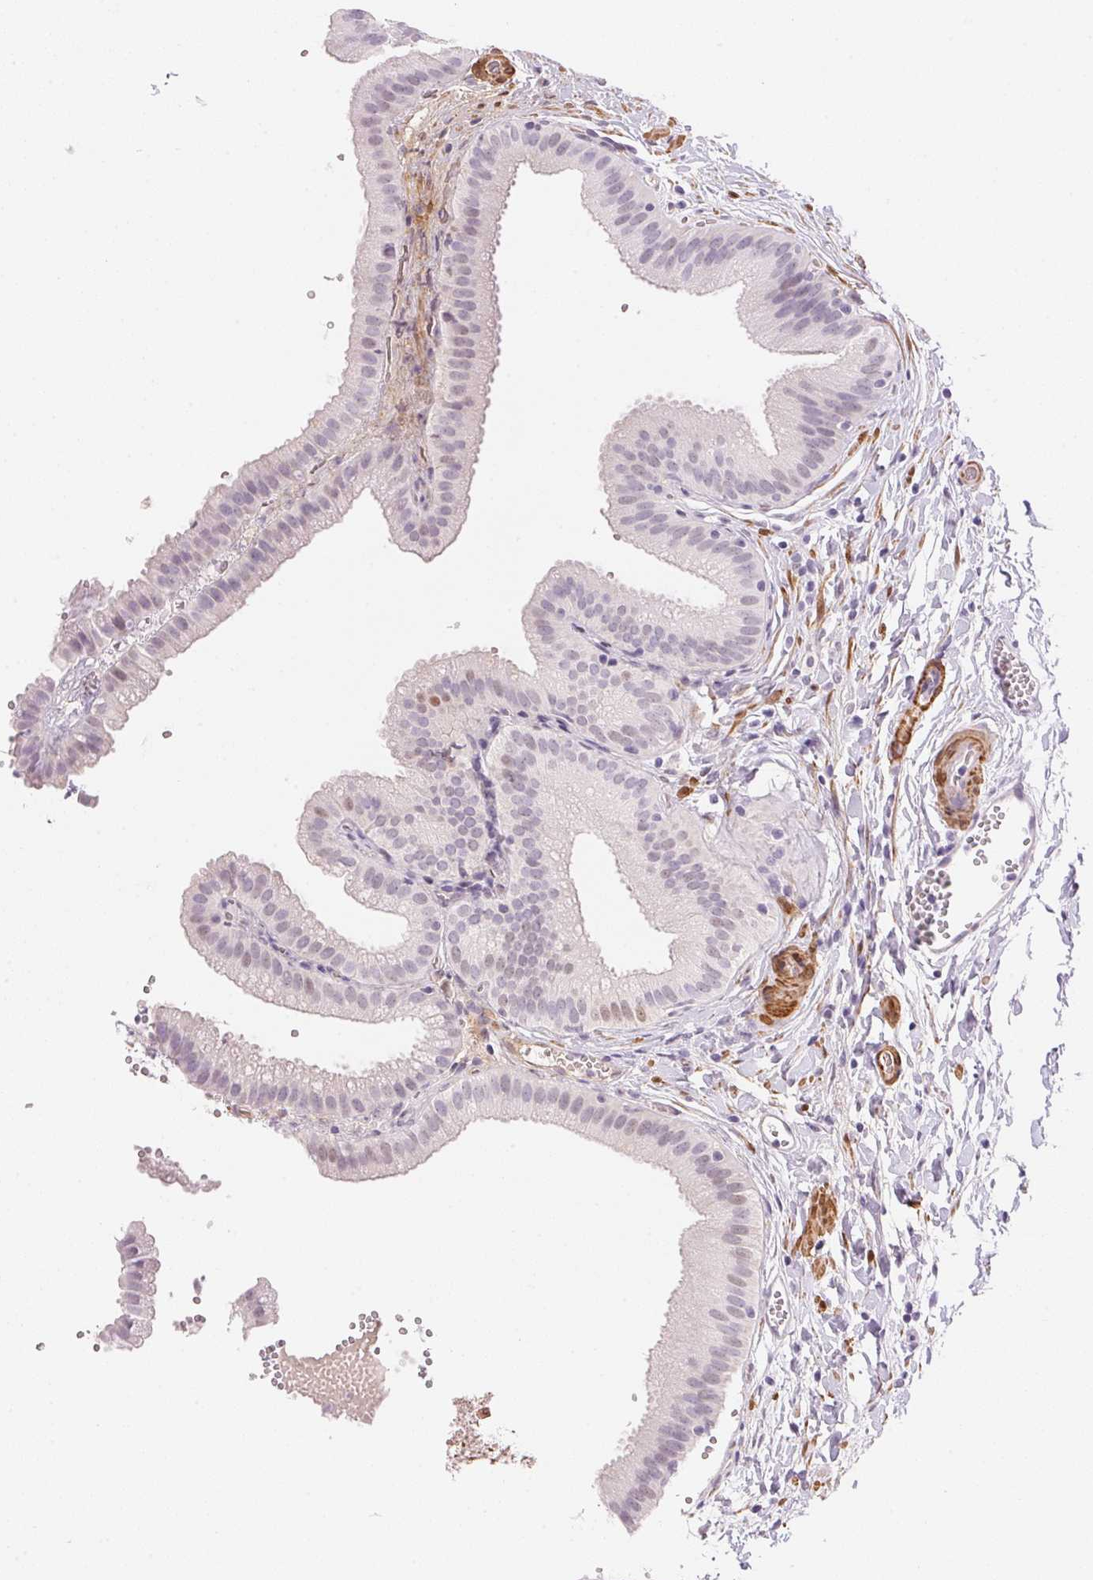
{"staining": {"intensity": "negative", "quantity": "none", "location": "none"}, "tissue": "gallbladder", "cell_type": "Glandular cells", "image_type": "normal", "snomed": [{"axis": "morphology", "description": "Normal tissue, NOS"}, {"axis": "topography", "description": "Gallbladder"}], "caption": "Human gallbladder stained for a protein using IHC demonstrates no positivity in glandular cells.", "gene": "SMTN", "patient": {"sex": "female", "age": 63}}